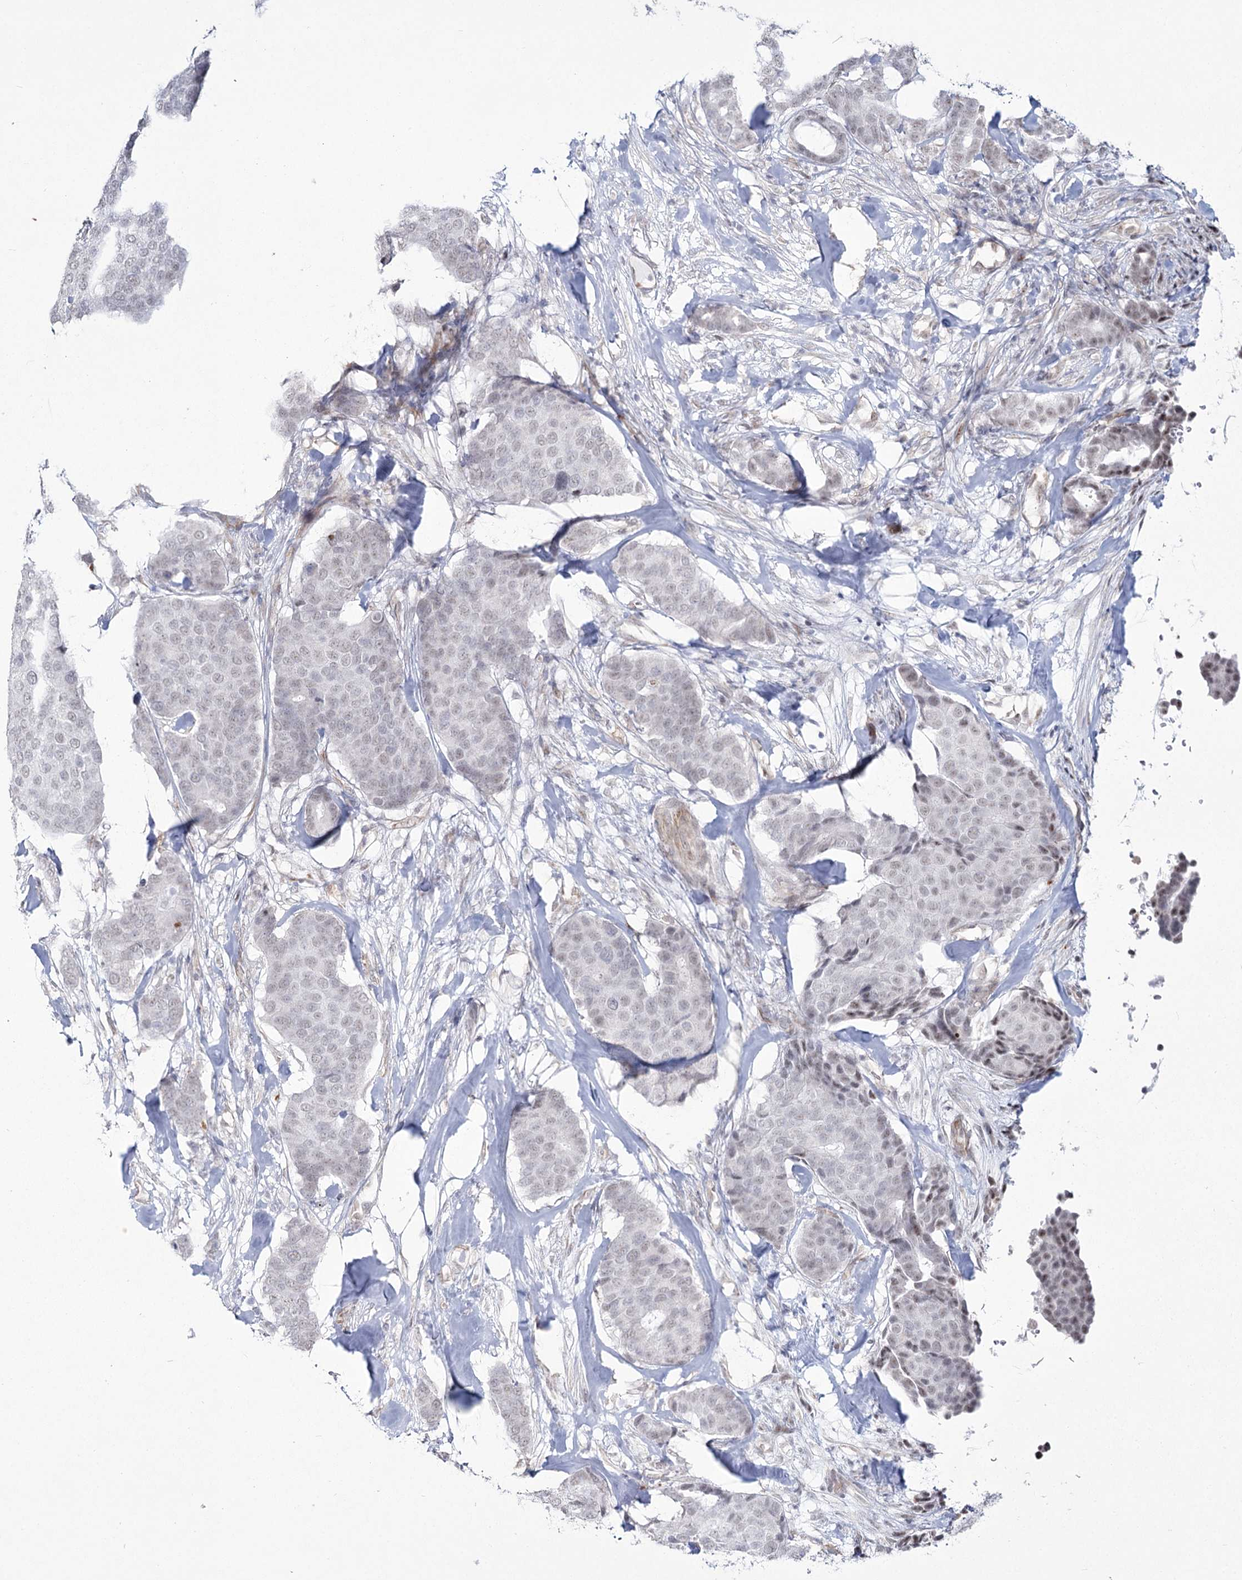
{"staining": {"intensity": "negative", "quantity": "none", "location": "none"}, "tissue": "breast cancer", "cell_type": "Tumor cells", "image_type": "cancer", "snomed": [{"axis": "morphology", "description": "Duct carcinoma"}, {"axis": "topography", "description": "Breast"}], "caption": "Tumor cells are negative for brown protein staining in breast intraductal carcinoma. (Brightfield microscopy of DAB immunohistochemistry at high magnification).", "gene": "YBX3", "patient": {"sex": "female", "age": 75}}